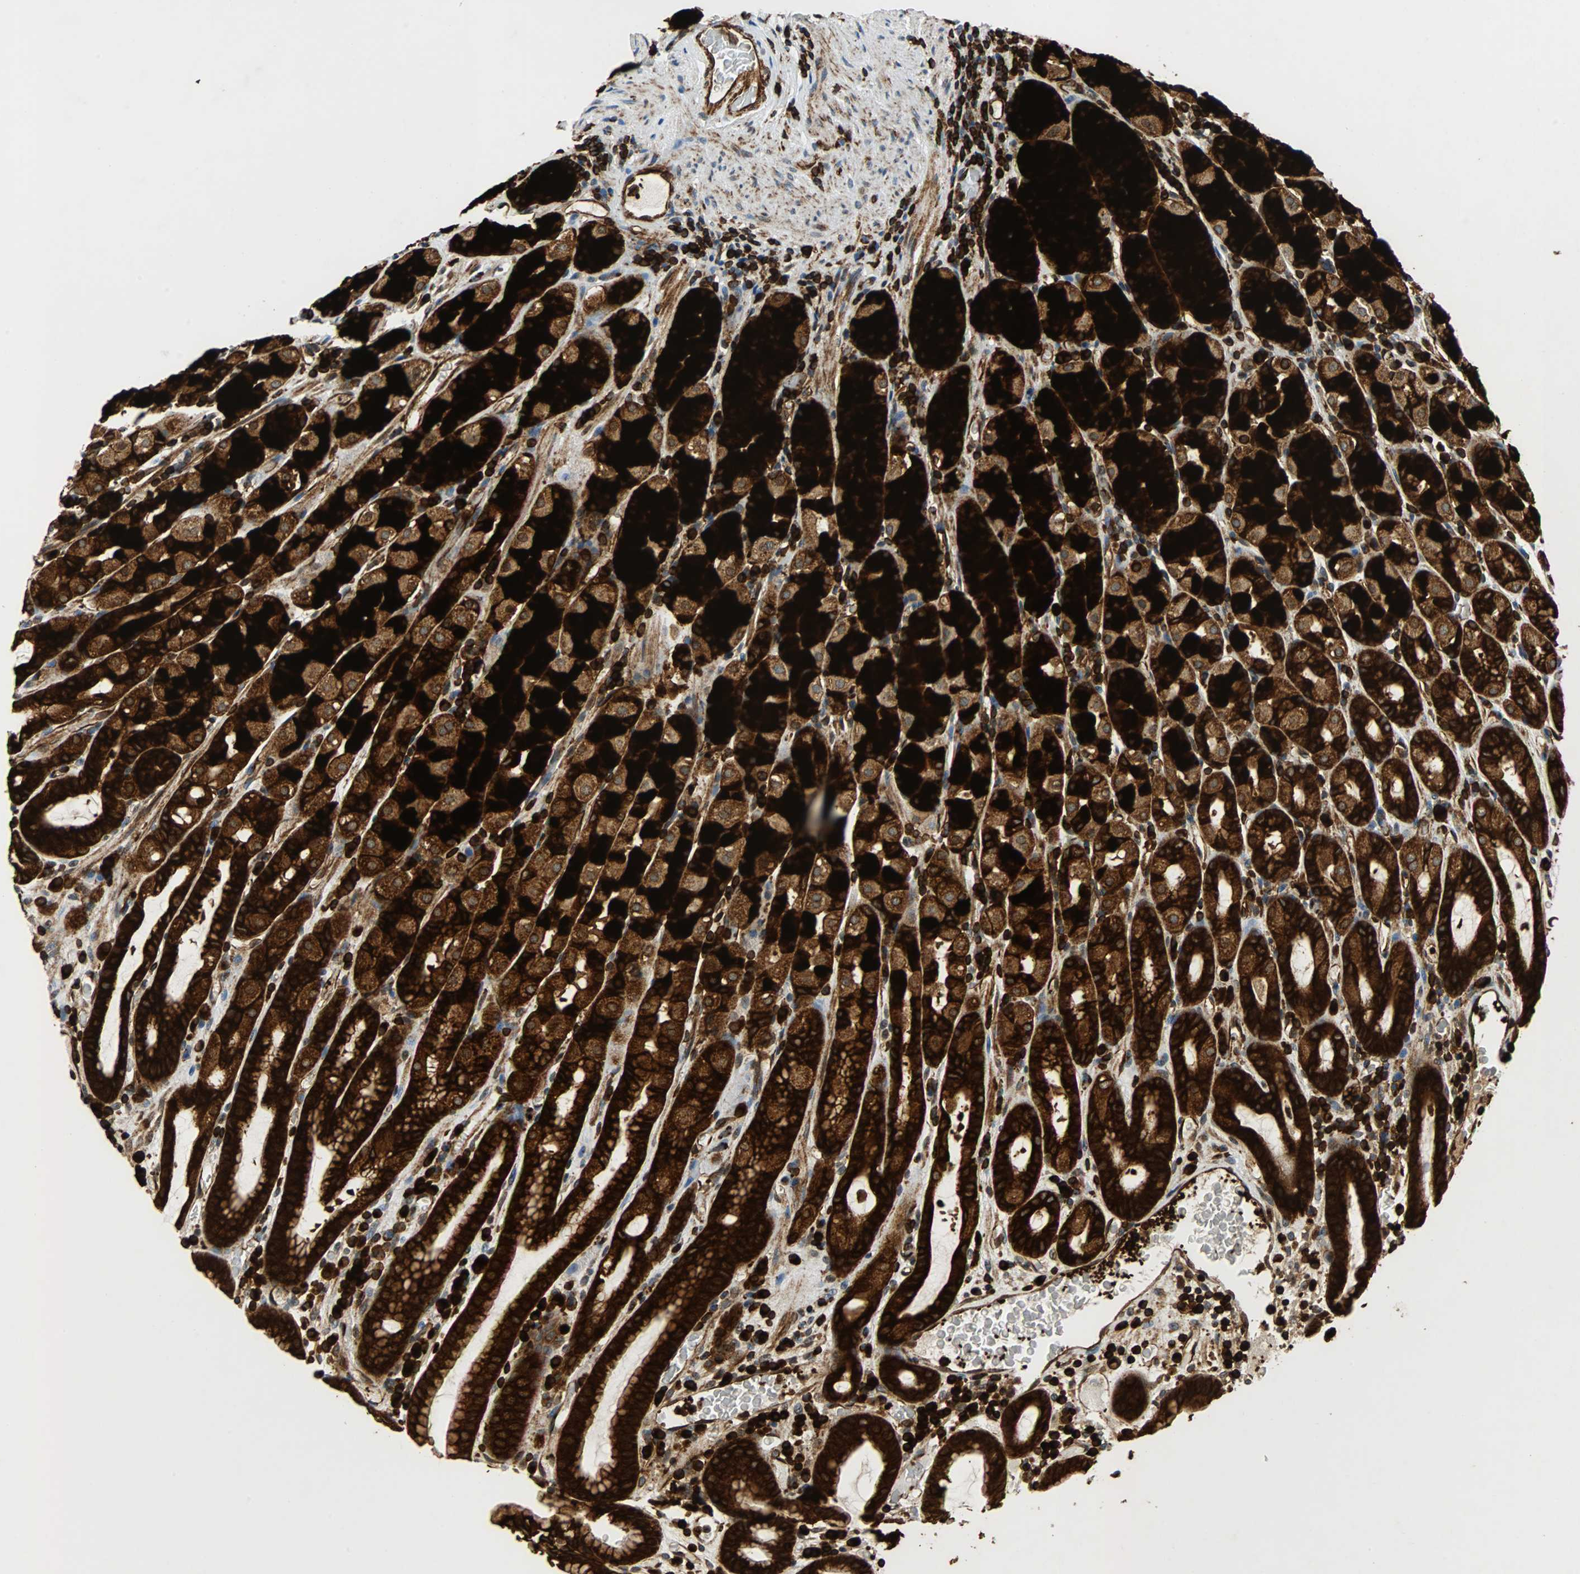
{"staining": {"intensity": "strong", "quantity": ">75%", "location": "cytoplasmic/membranous"}, "tissue": "stomach", "cell_type": "Glandular cells", "image_type": "normal", "snomed": [{"axis": "morphology", "description": "Normal tissue, NOS"}, {"axis": "topography", "description": "Stomach, upper"}], "caption": "About >75% of glandular cells in normal human stomach exhibit strong cytoplasmic/membranous protein staining as visualized by brown immunohistochemical staining.", "gene": "TUBA4A", "patient": {"sex": "male", "age": 68}}